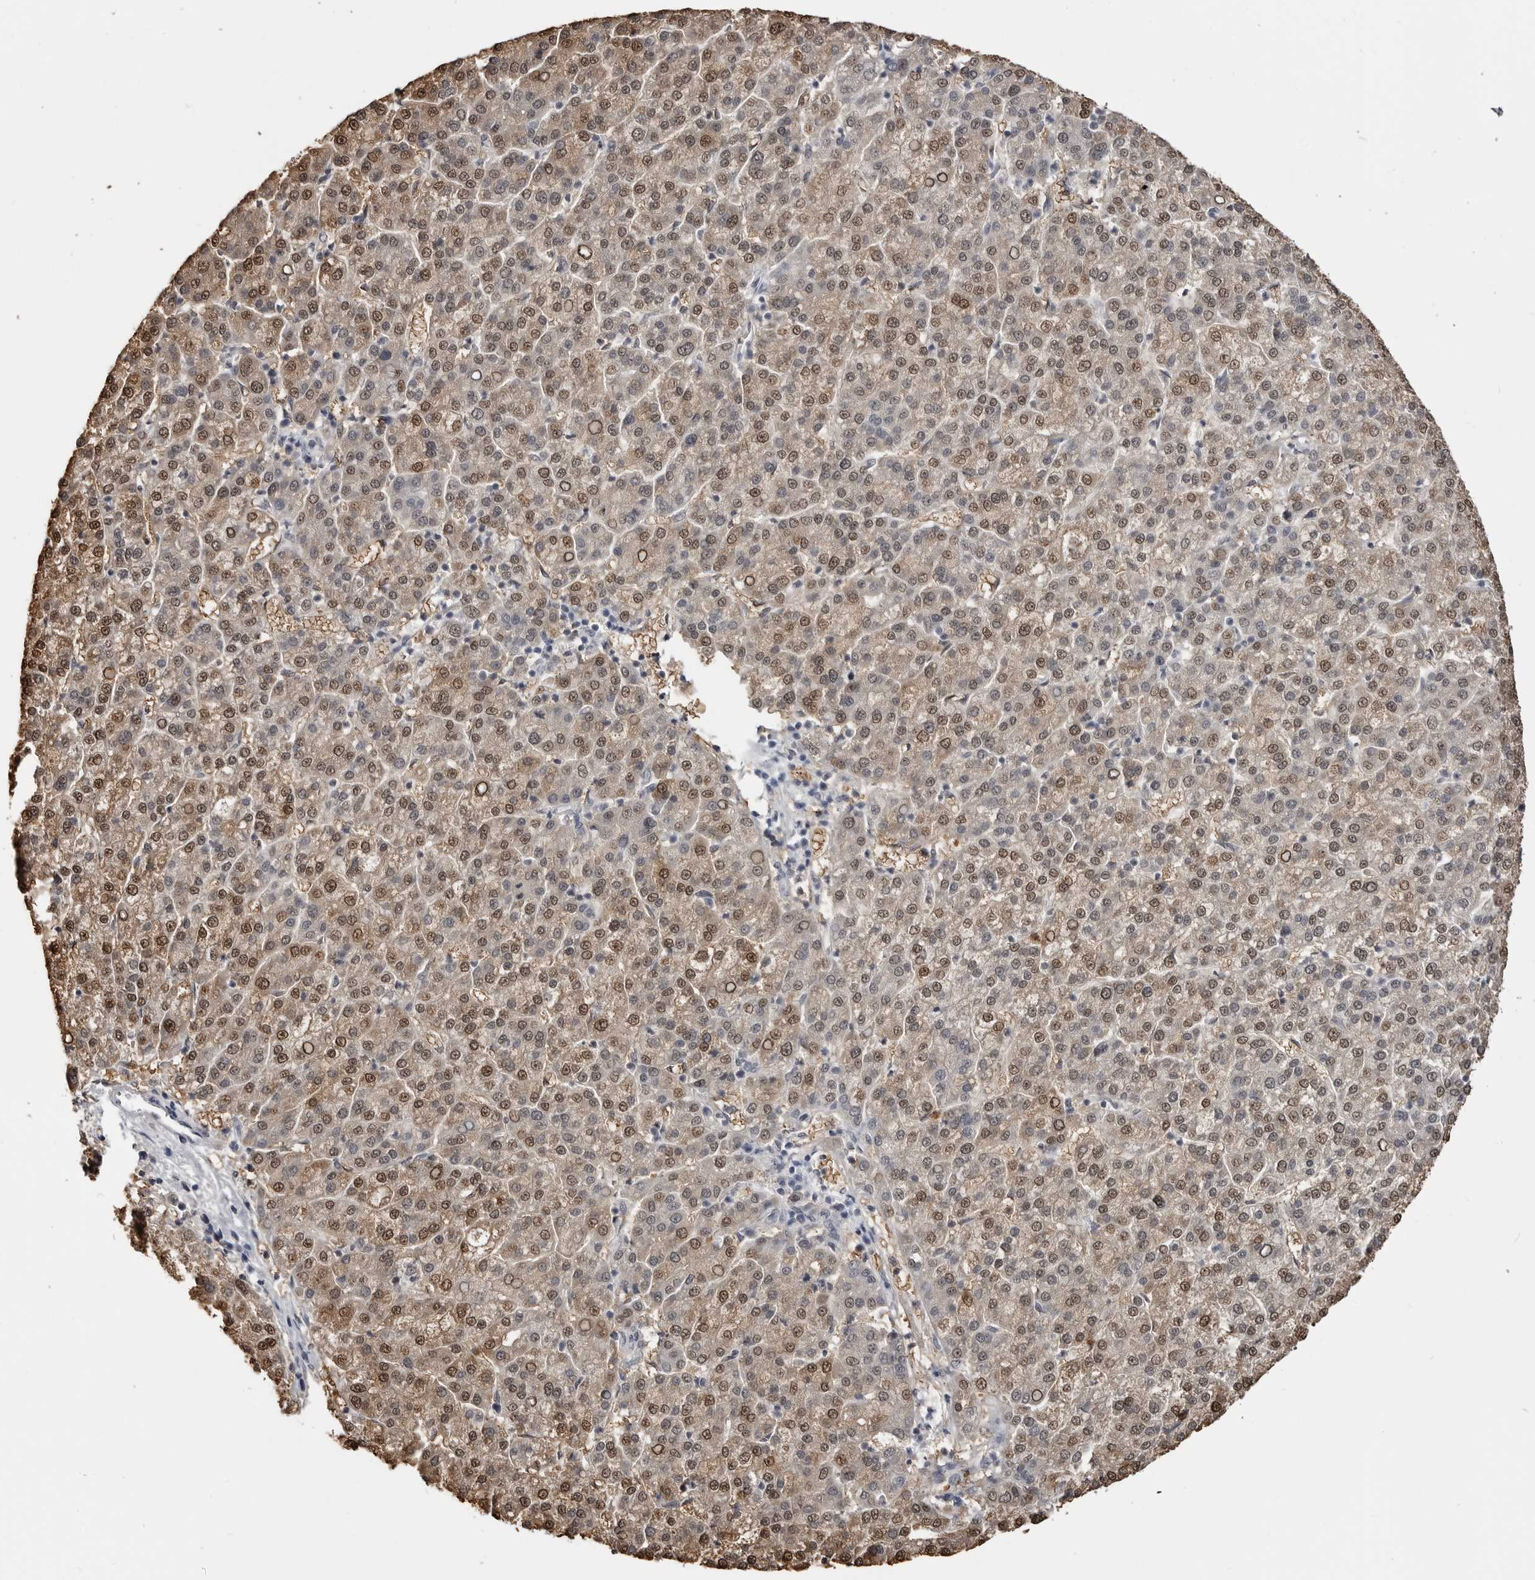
{"staining": {"intensity": "moderate", "quantity": ">75%", "location": "cytoplasmic/membranous,nuclear"}, "tissue": "liver cancer", "cell_type": "Tumor cells", "image_type": "cancer", "snomed": [{"axis": "morphology", "description": "Carcinoma, Hepatocellular, NOS"}, {"axis": "topography", "description": "Liver"}], "caption": "Tumor cells exhibit medium levels of moderate cytoplasmic/membranous and nuclear positivity in approximately >75% of cells in liver cancer.", "gene": "STAP2", "patient": {"sex": "female", "age": 58}}